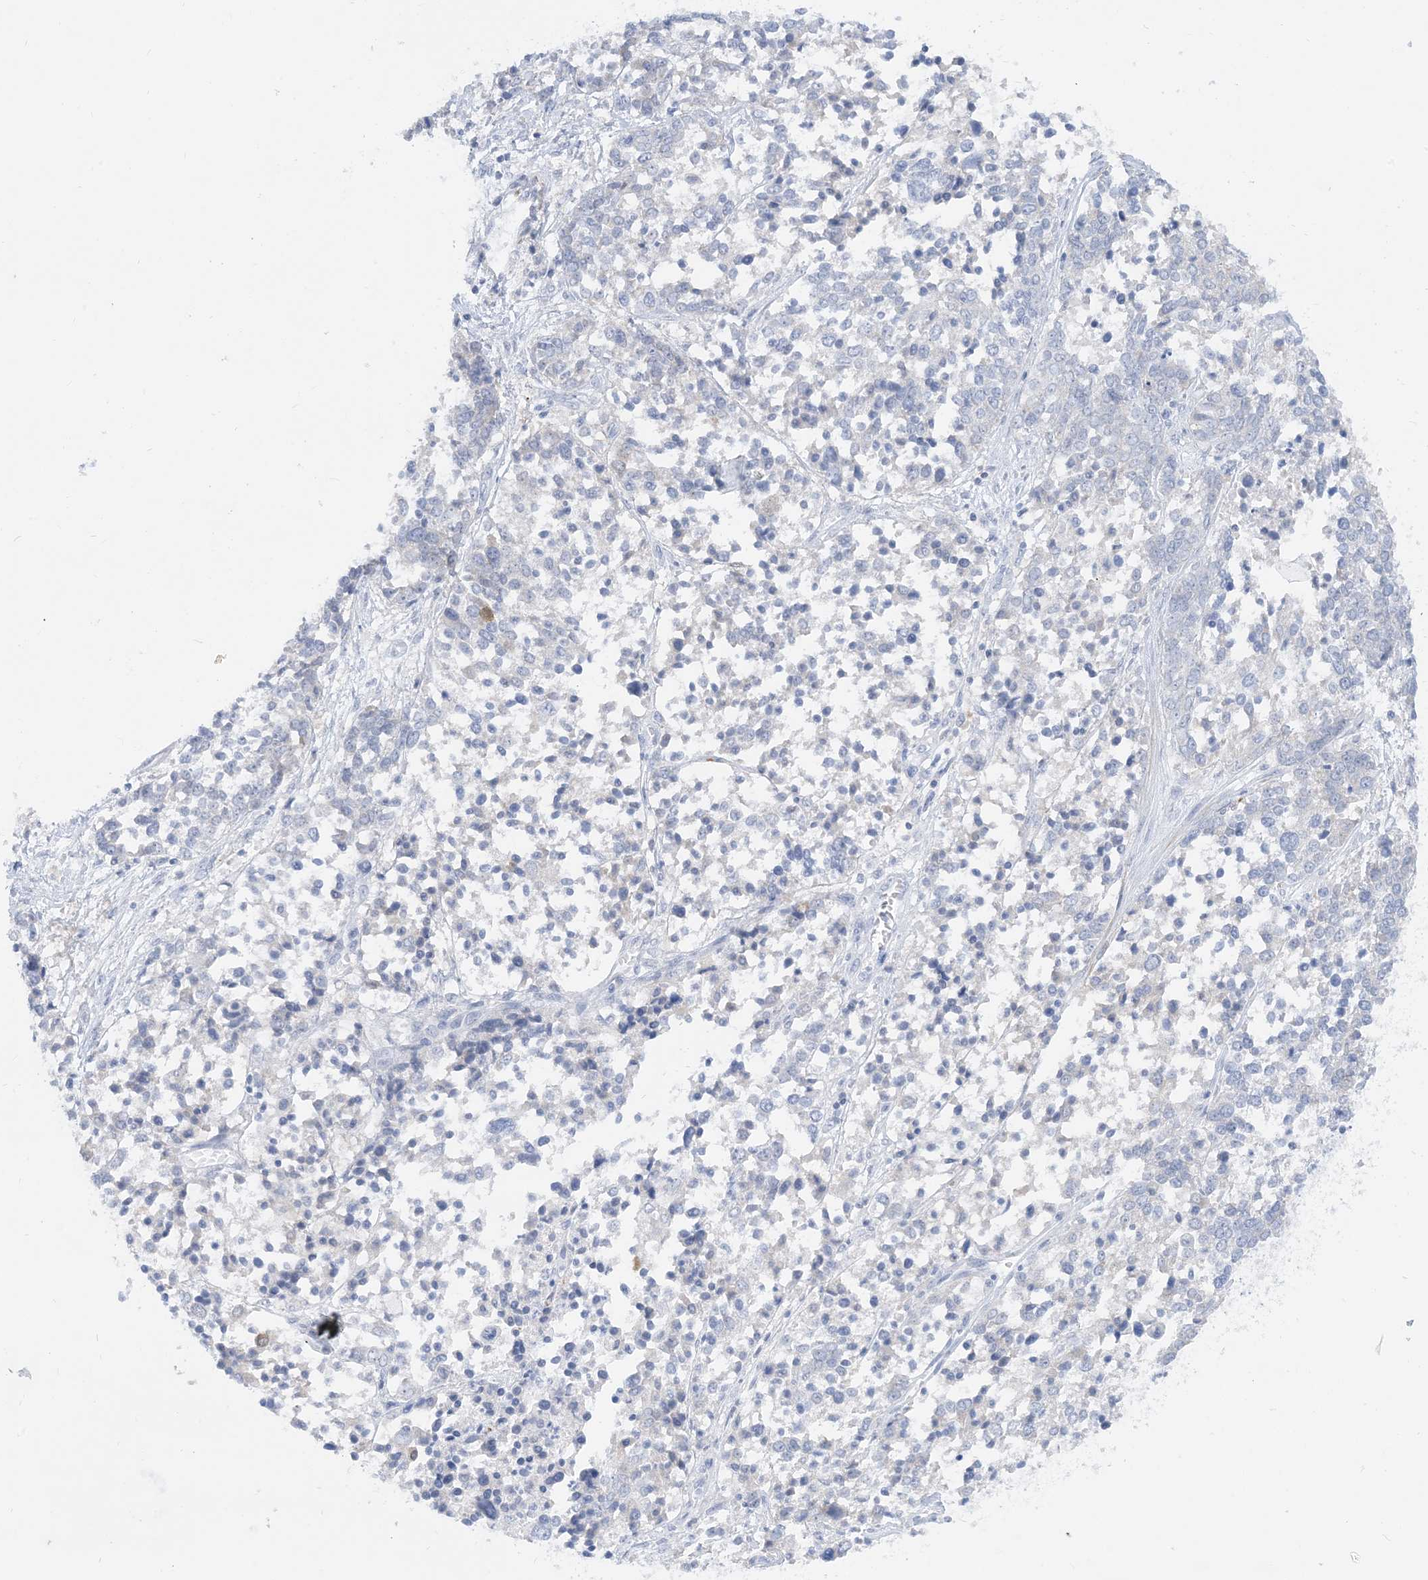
{"staining": {"intensity": "negative", "quantity": "none", "location": "none"}, "tissue": "ovarian cancer", "cell_type": "Tumor cells", "image_type": "cancer", "snomed": [{"axis": "morphology", "description": "Cystadenocarcinoma, serous, NOS"}, {"axis": "topography", "description": "Ovary"}], "caption": "Protein analysis of ovarian cancer reveals no significant positivity in tumor cells.", "gene": "MARS2", "patient": {"sex": "female", "age": 44}}